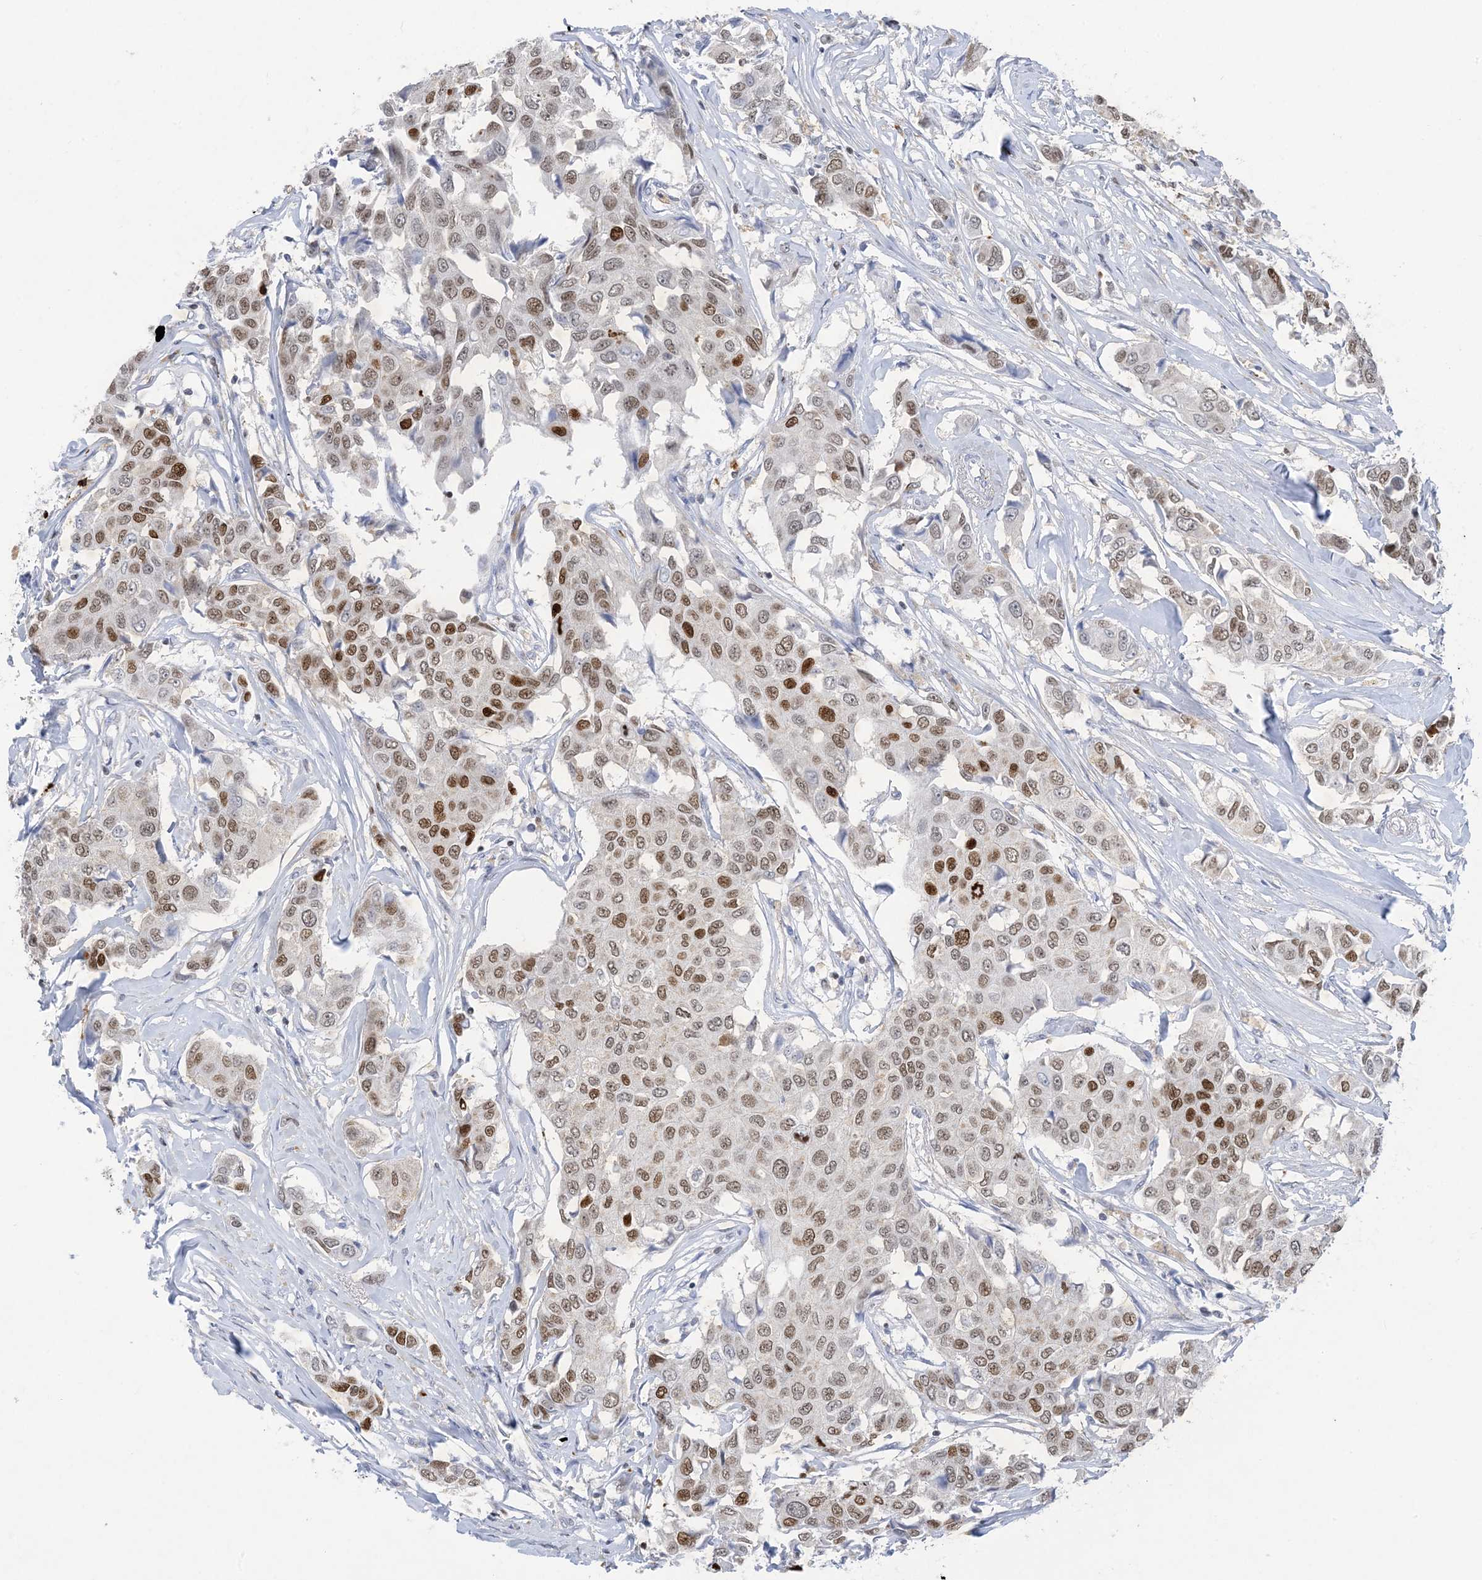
{"staining": {"intensity": "moderate", "quantity": ">75%", "location": "nuclear"}, "tissue": "breast cancer", "cell_type": "Tumor cells", "image_type": "cancer", "snomed": [{"axis": "morphology", "description": "Duct carcinoma"}, {"axis": "topography", "description": "Breast"}], "caption": "A photomicrograph of infiltrating ductal carcinoma (breast) stained for a protein demonstrates moderate nuclear brown staining in tumor cells.", "gene": "SLC25A53", "patient": {"sex": "female", "age": 80}}